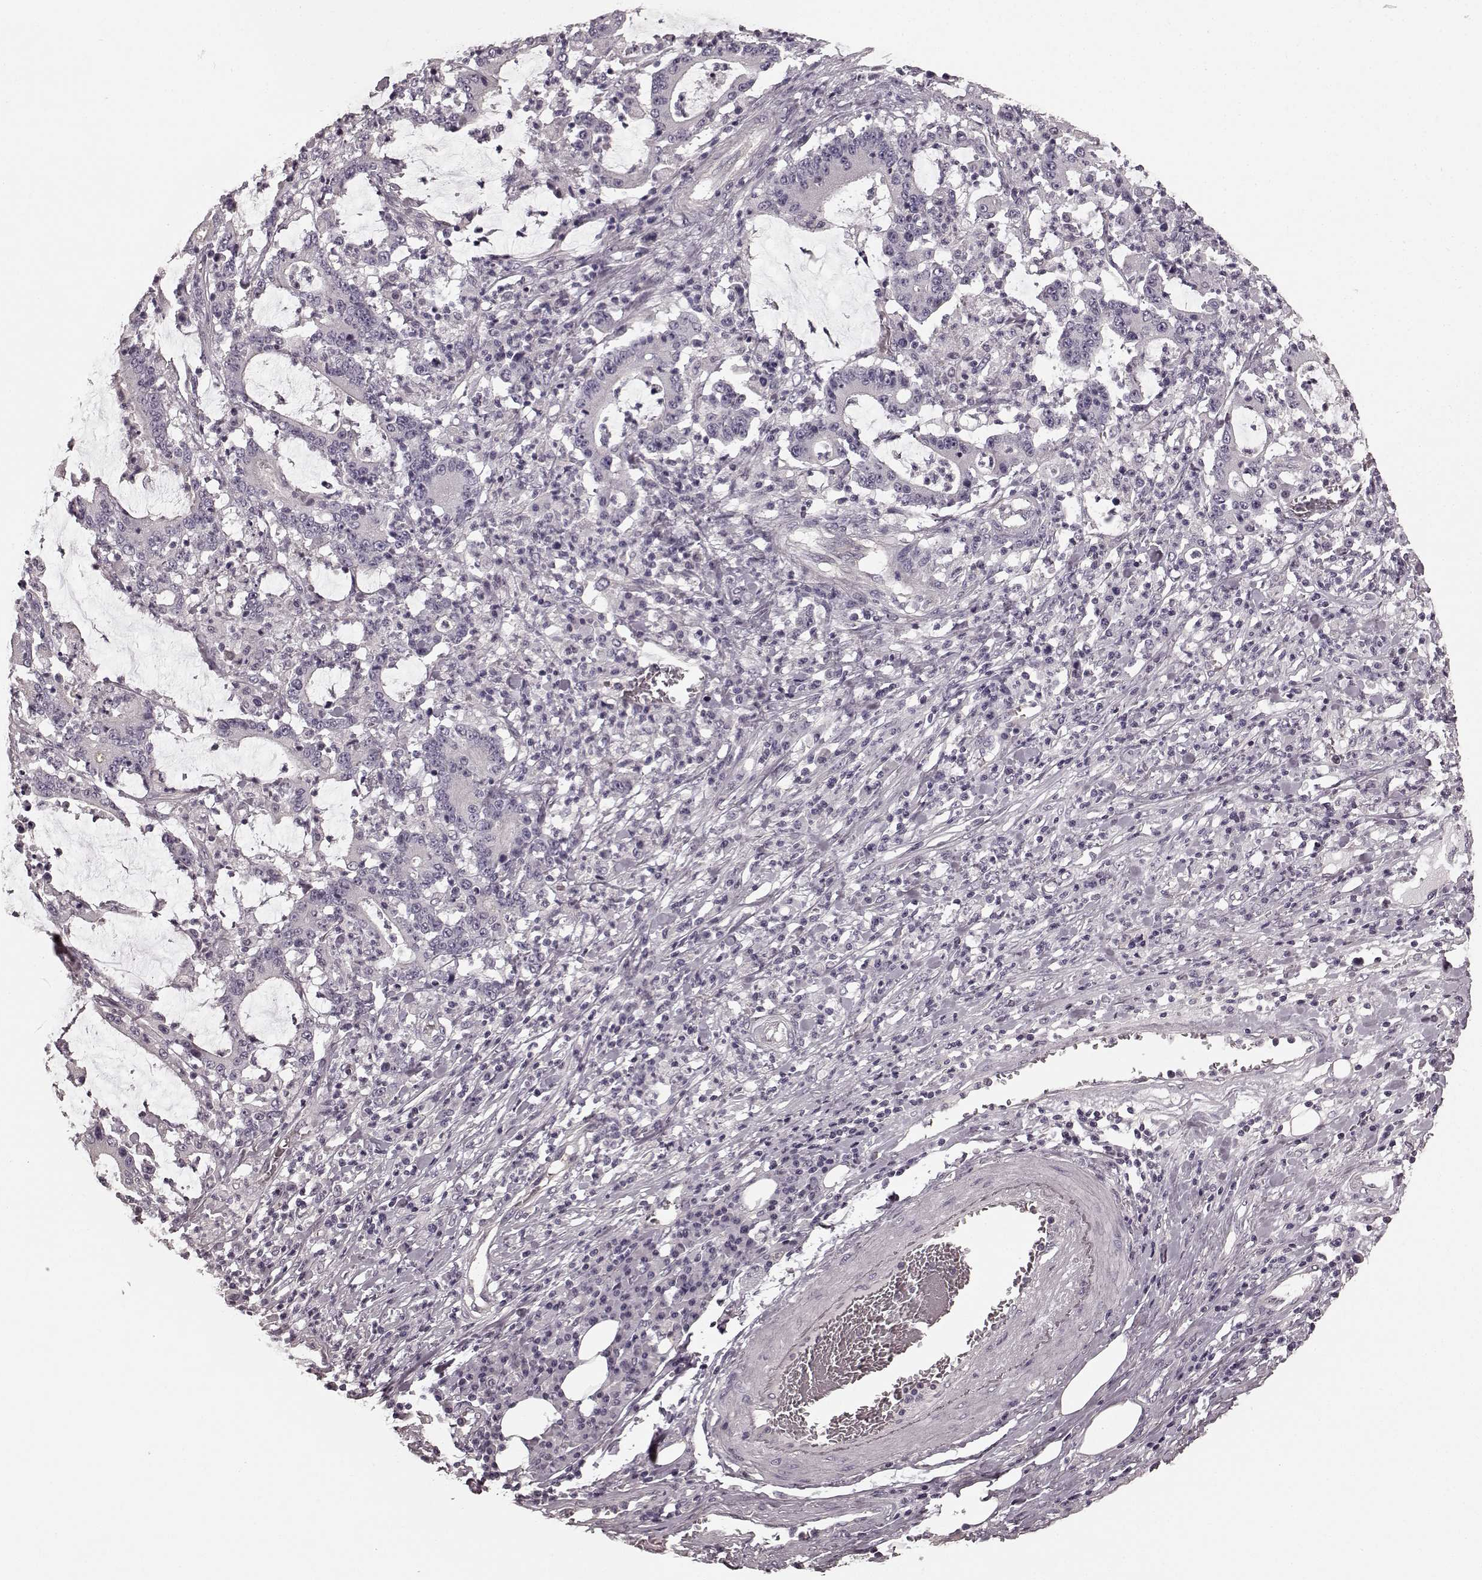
{"staining": {"intensity": "negative", "quantity": "none", "location": "none"}, "tissue": "stomach cancer", "cell_type": "Tumor cells", "image_type": "cancer", "snomed": [{"axis": "morphology", "description": "Adenocarcinoma, NOS"}, {"axis": "topography", "description": "Stomach, upper"}], "caption": "There is no significant positivity in tumor cells of stomach adenocarcinoma.", "gene": "PRKCE", "patient": {"sex": "male", "age": 68}}